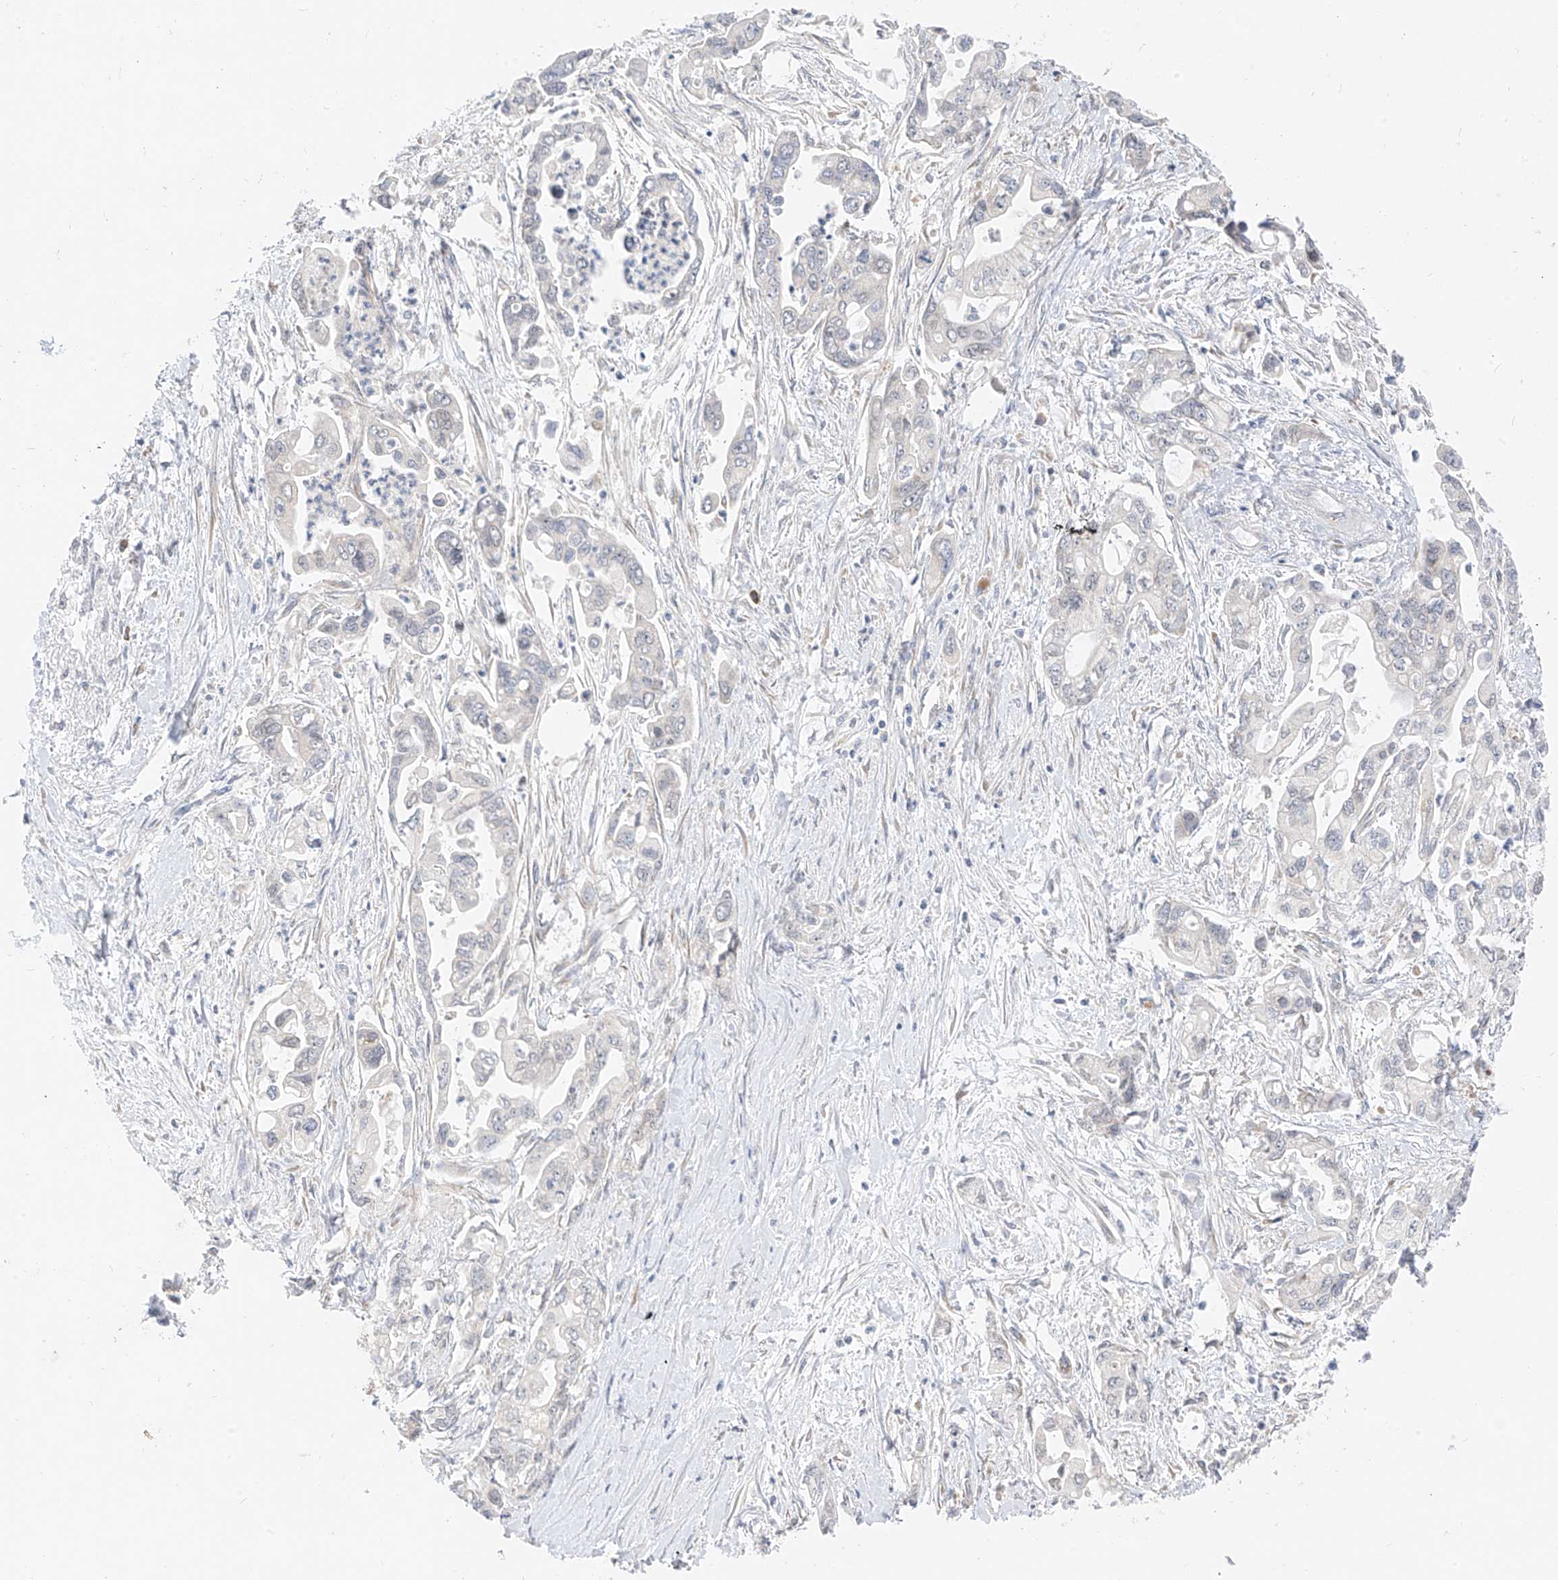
{"staining": {"intensity": "negative", "quantity": "none", "location": "none"}, "tissue": "pancreatic cancer", "cell_type": "Tumor cells", "image_type": "cancer", "snomed": [{"axis": "morphology", "description": "Adenocarcinoma, NOS"}, {"axis": "topography", "description": "Pancreas"}], "caption": "The histopathology image shows no staining of tumor cells in adenocarcinoma (pancreatic). (DAB (3,3'-diaminobenzidine) immunohistochemistry (IHC) visualized using brightfield microscopy, high magnification).", "gene": "STT3A", "patient": {"sex": "male", "age": 70}}